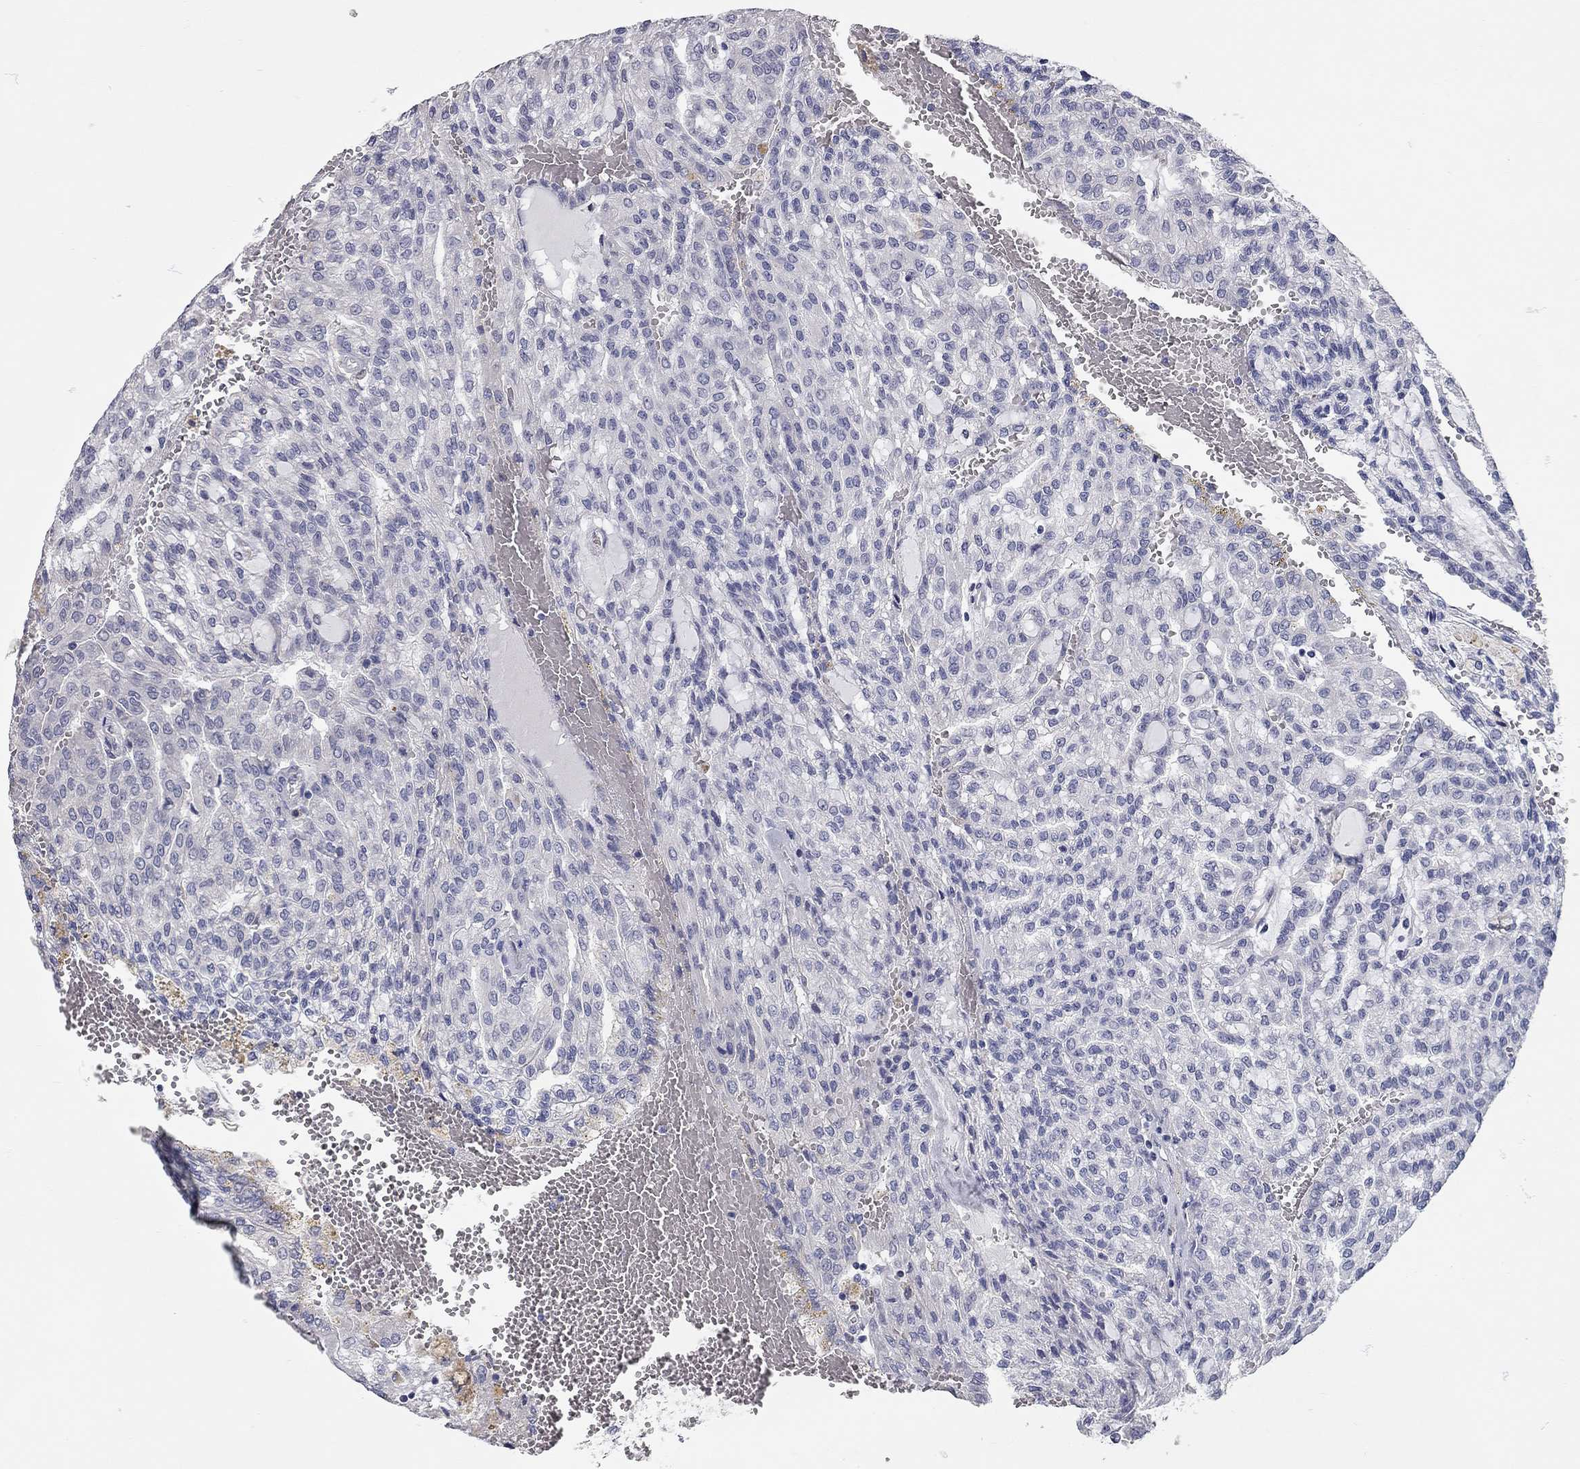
{"staining": {"intensity": "negative", "quantity": "none", "location": "none"}, "tissue": "renal cancer", "cell_type": "Tumor cells", "image_type": "cancer", "snomed": [{"axis": "morphology", "description": "Adenocarcinoma, NOS"}, {"axis": "topography", "description": "Kidney"}], "caption": "IHC photomicrograph of neoplastic tissue: renal adenocarcinoma stained with DAB (3,3'-diaminobenzidine) reveals no significant protein staining in tumor cells.", "gene": "XAGE2", "patient": {"sex": "male", "age": 63}}